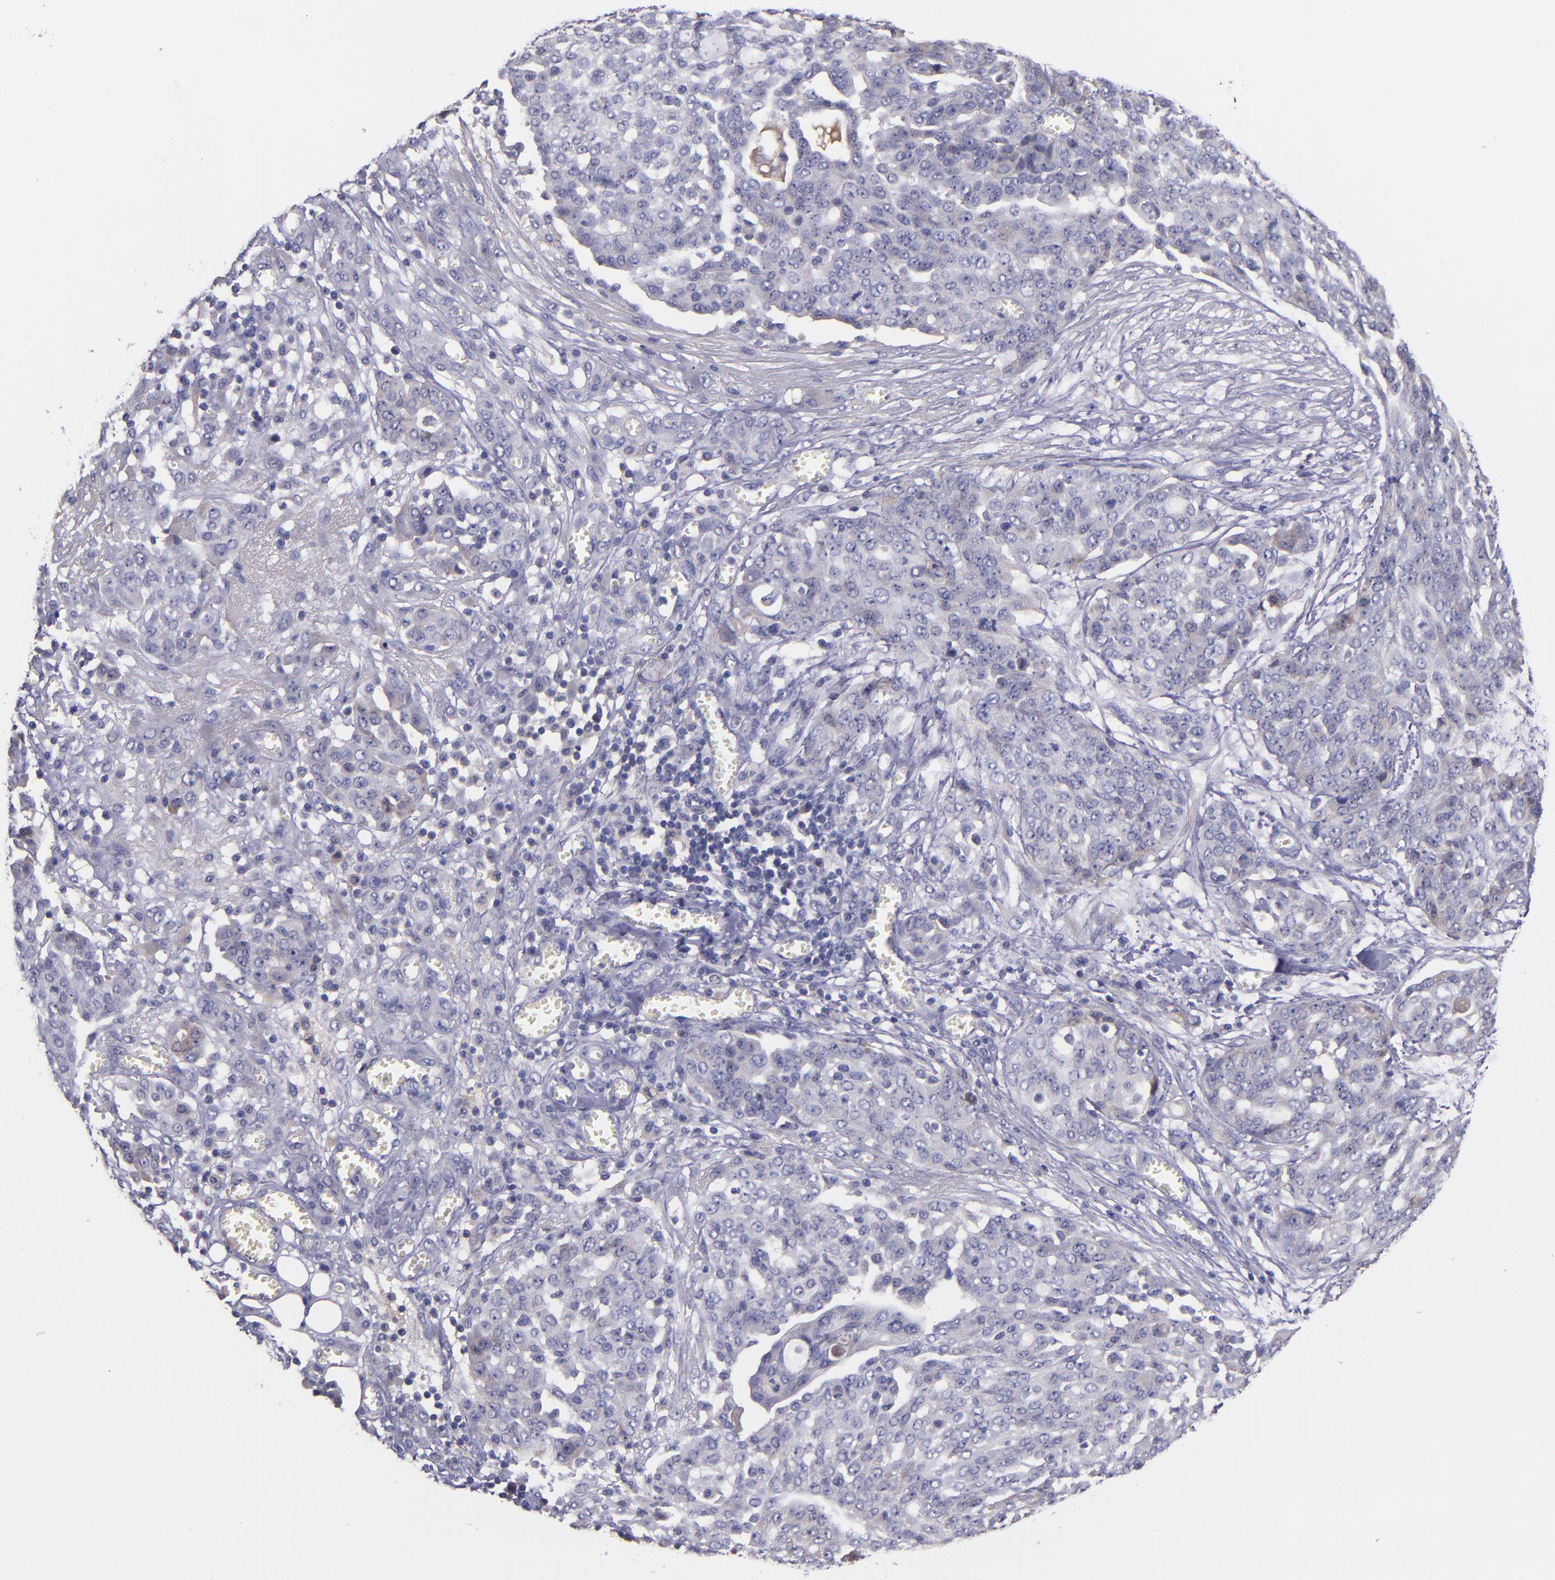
{"staining": {"intensity": "weak", "quantity": "<25%", "location": "cytoplasmic/membranous"}, "tissue": "ovarian cancer", "cell_type": "Tumor cells", "image_type": "cancer", "snomed": [{"axis": "morphology", "description": "Cystadenocarcinoma, serous, NOS"}, {"axis": "topography", "description": "Soft tissue"}, {"axis": "topography", "description": "Ovary"}], "caption": "High magnification brightfield microscopy of serous cystadenocarcinoma (ovarian) stained with DAB (3,3'-diaminobenzidine) (brown) and counterstained with hematoxylin (blue): tumor cells show no significant staining.", "gene": "RBP4", "patient": {"sex": "female", "age": 57}}